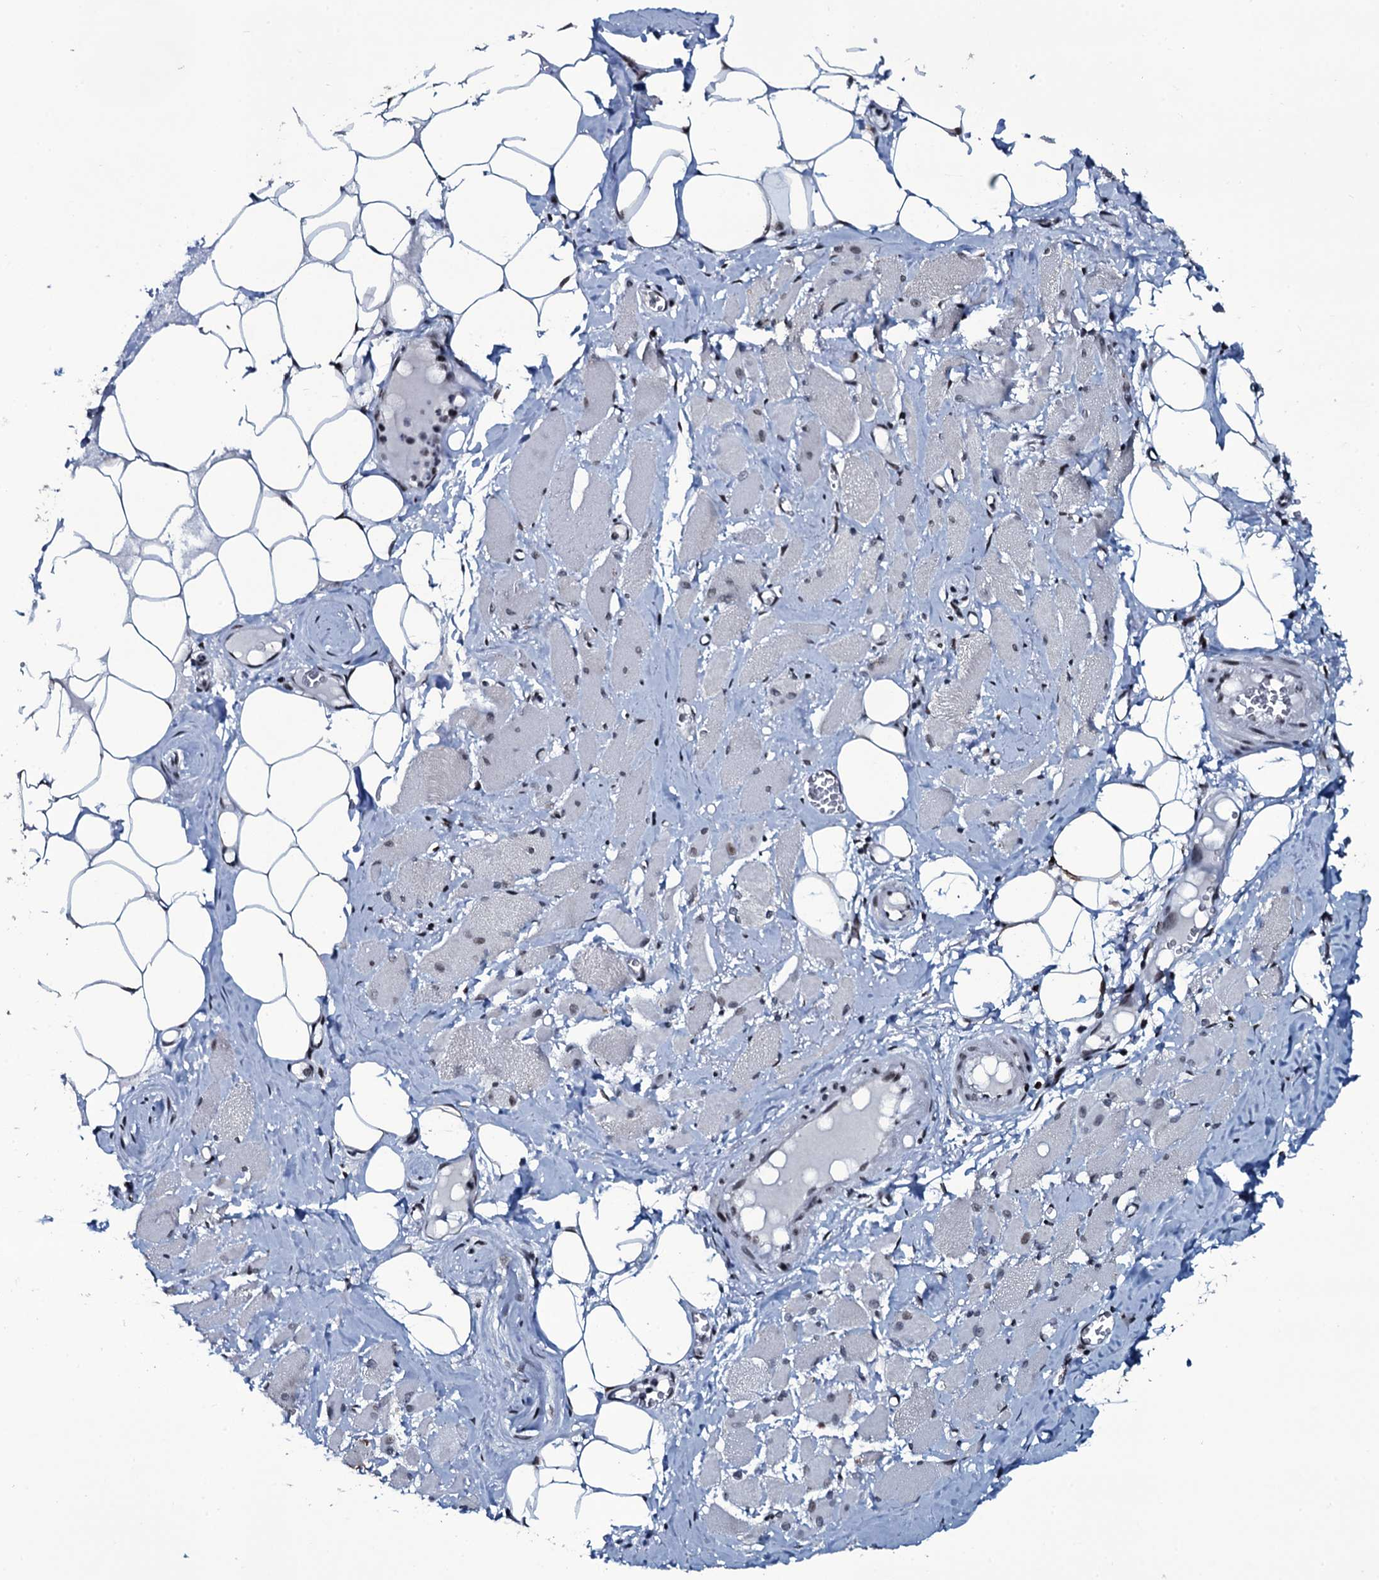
{"staining": {"intensity": "weak", "quantity": "<25%", "location": "nuclear"}, "tissue": "skeletal muscle", "cell_type": "Myocytes", "image_type": "normal", "snomed": [{"axis": "morphology", "description": "Normal tissue, NOS"}, {"axis": "morphology", "description": "Basal cell carcinoma"}, {"axis": "topography", "description": "Skeletal muscle"}], "caption": "Immunohistochemistry image of benign skeletal muscle stained for a protein (brown), which shows no positivity in myocytes.", "gene": "ZMIZ2", "patient": {"sex": "female", "age": 64}}